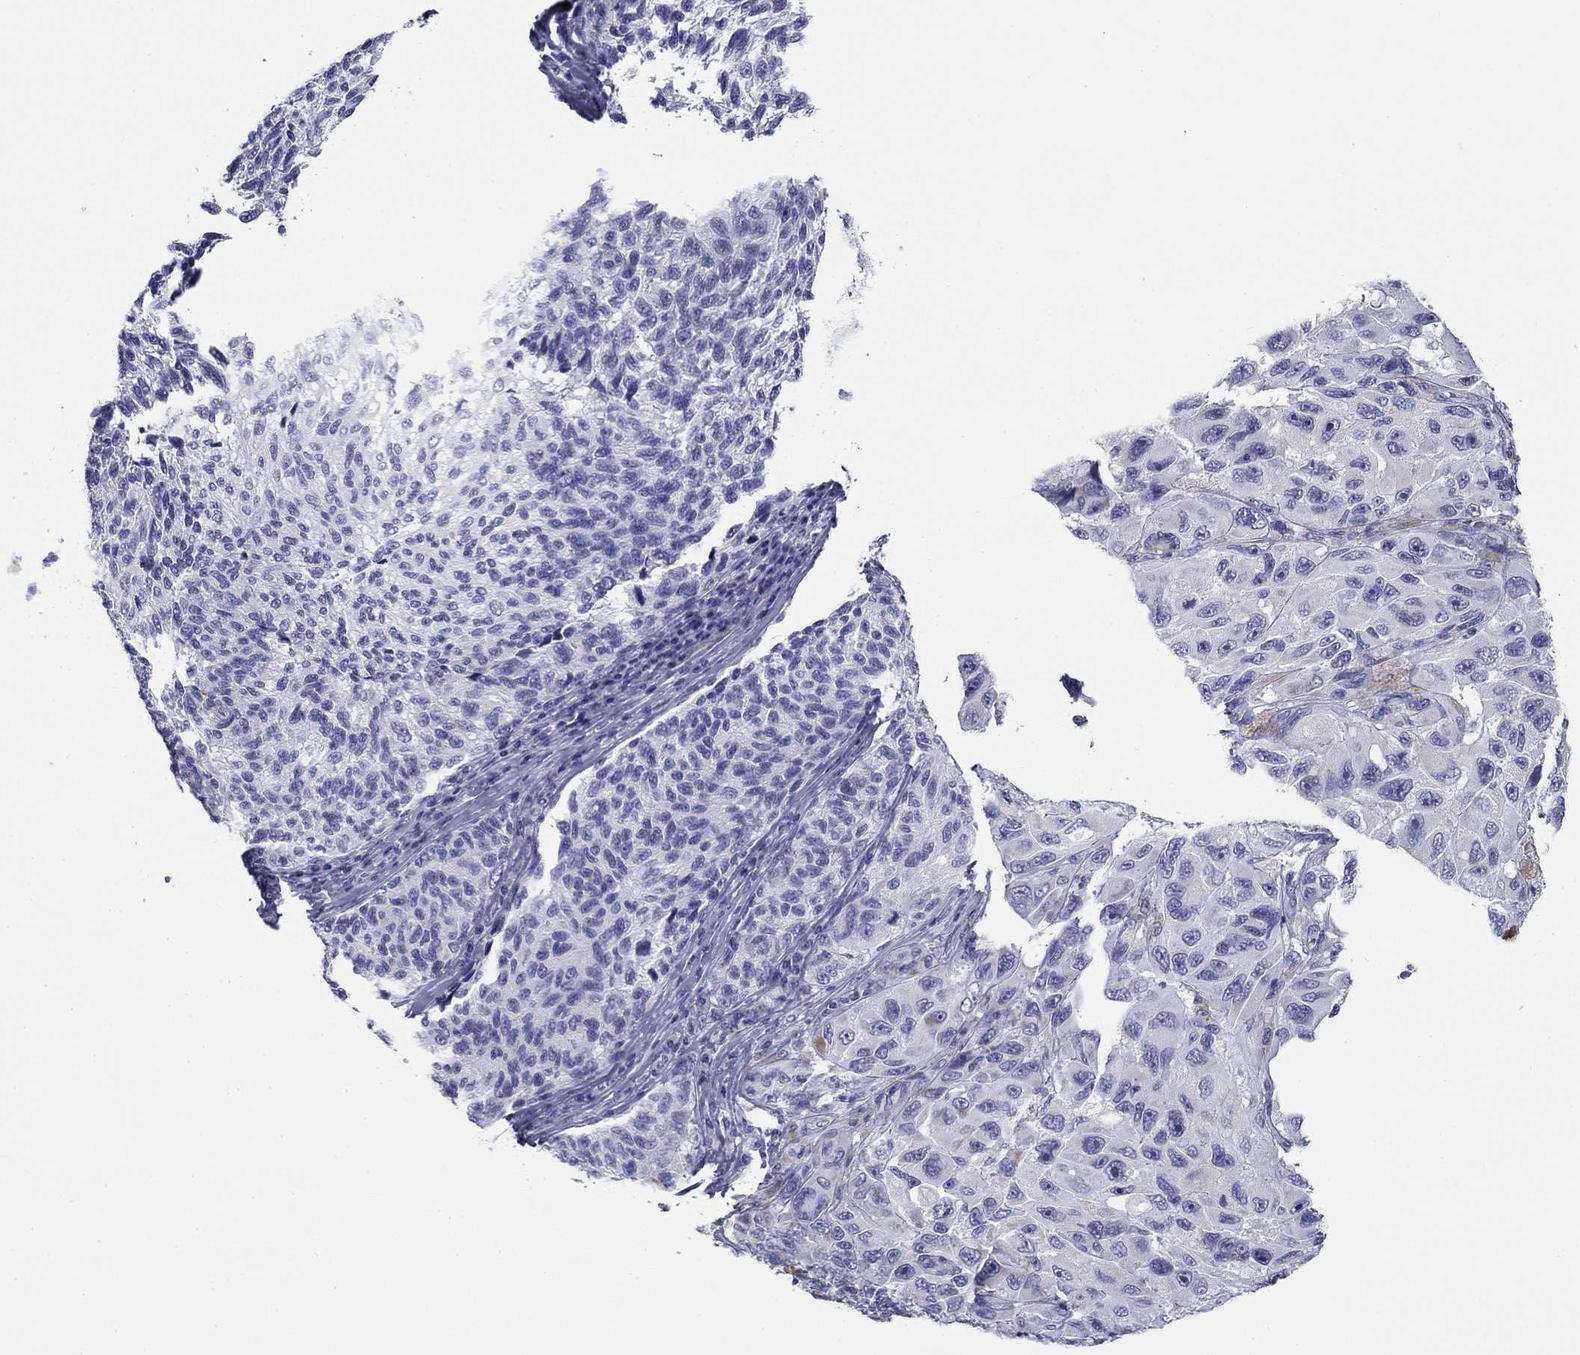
{"staining": {"intensity": "negative", "quantity": "none", "location": "none"}, "tissue": "melanoma", "cell_type": "Tumor cells", "image_type": "cancer", "snomed": [{"axis": "morphology", "description": "Malignant melanoma, NOS"}, {"axis": "topography", "description": "Skin"}], "caption": "There is no significant expression in tumor cells of melanoma.", "gene": "ZP2", "patient": {"sex": "female", "age": 73}}